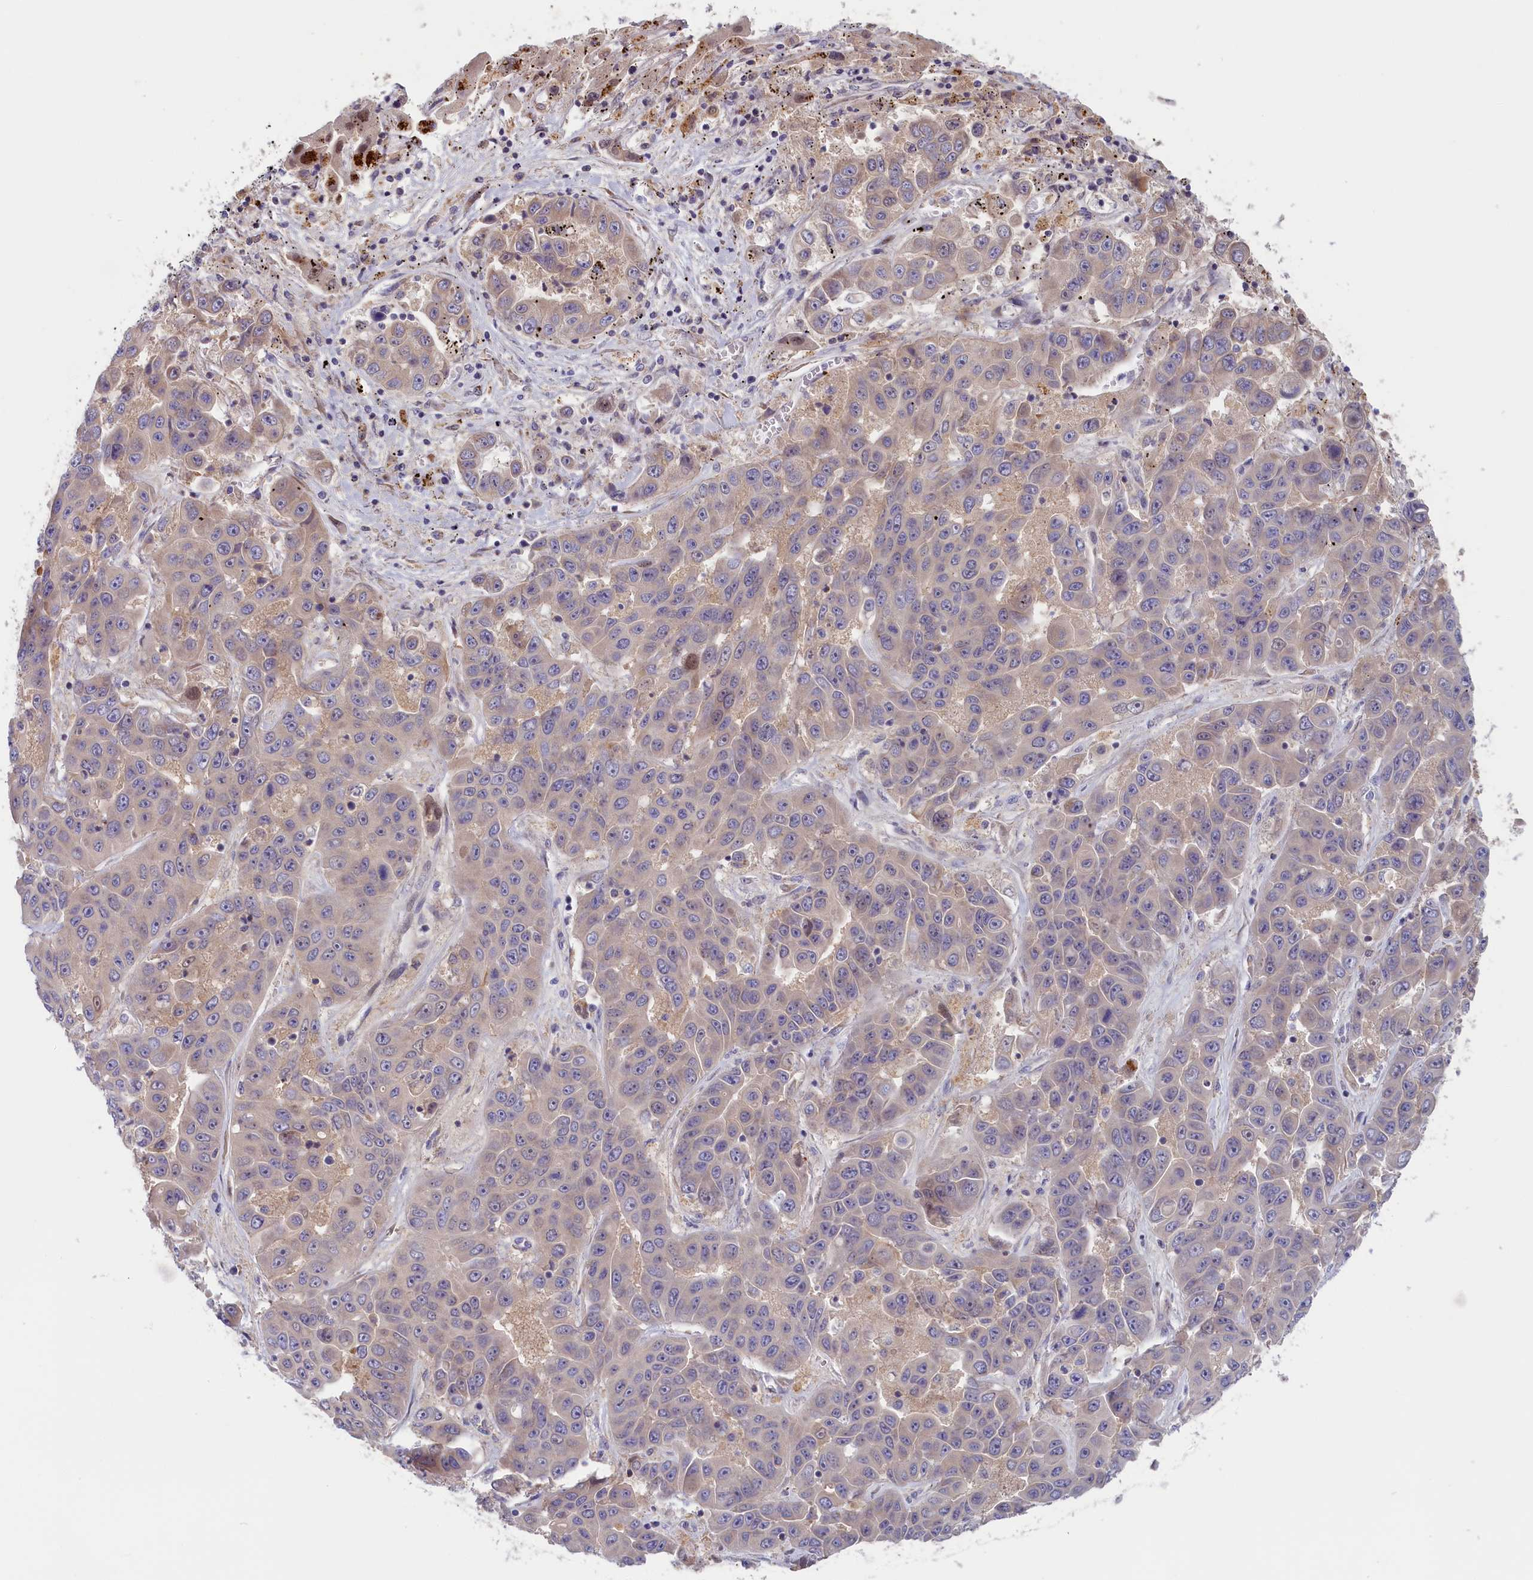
{"staining": {"intensity": "negative", "quantity": "none", "location": "none"}, "tissue": "liver cancer", "cell_type": "Tumor cells", "image_type": "cancer", "snomed": [{"axis": "morphology", "description": "Cholangiocarcinoma"}, {"axis": "topography", "description": "Liver"}], "caption": "Liver cancer (cholangiocarcinoma) was stained to show a protein in brown. There is no significant positivity in tumor cells.", "gene": "CHST12", "patient": {"sex": "female", "age": 52}}